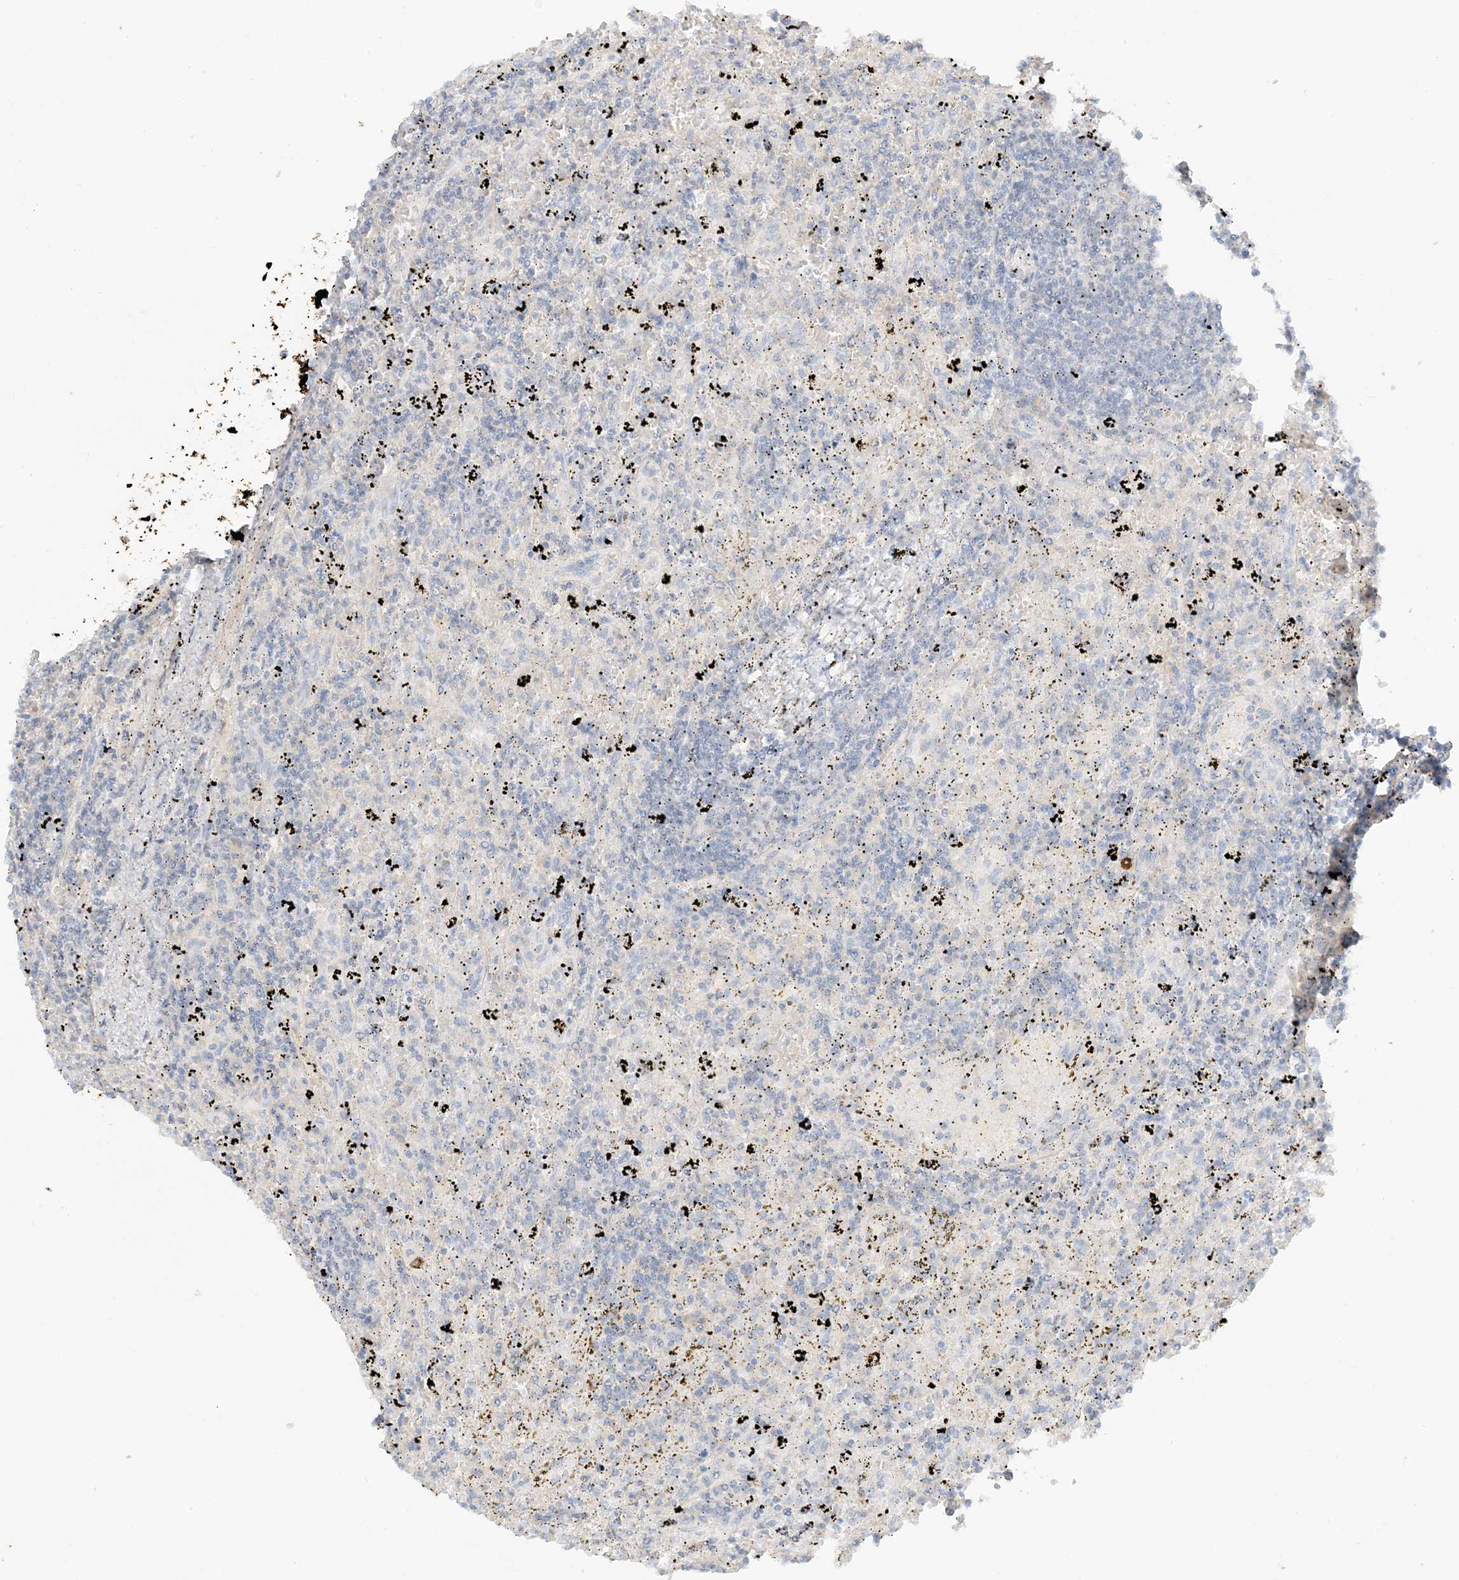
{"staining": {"intensity": "negative", "quantity": "none", "location": "none"}, "tissue": "lymphoma", "cell_type": "Tumor cells", "image_type": "cancer", "snomed": [{"axis": "morphology", "description": "Malignant lymphoma, non-Hodgkin's type, Low grade"}, {"axis": "topography", "description": "Spleen"}], "caption": "This histopathology image is of malignant lymphoma, non-Hodgkin's type (low-grade) stained with immunohistochemistry to label a protein in brown with the nuclei are counter-stained blue. There is no expression in tumor cells.", "gene": "ETAA1", "patient": {"sex": "male", "age": 76}}